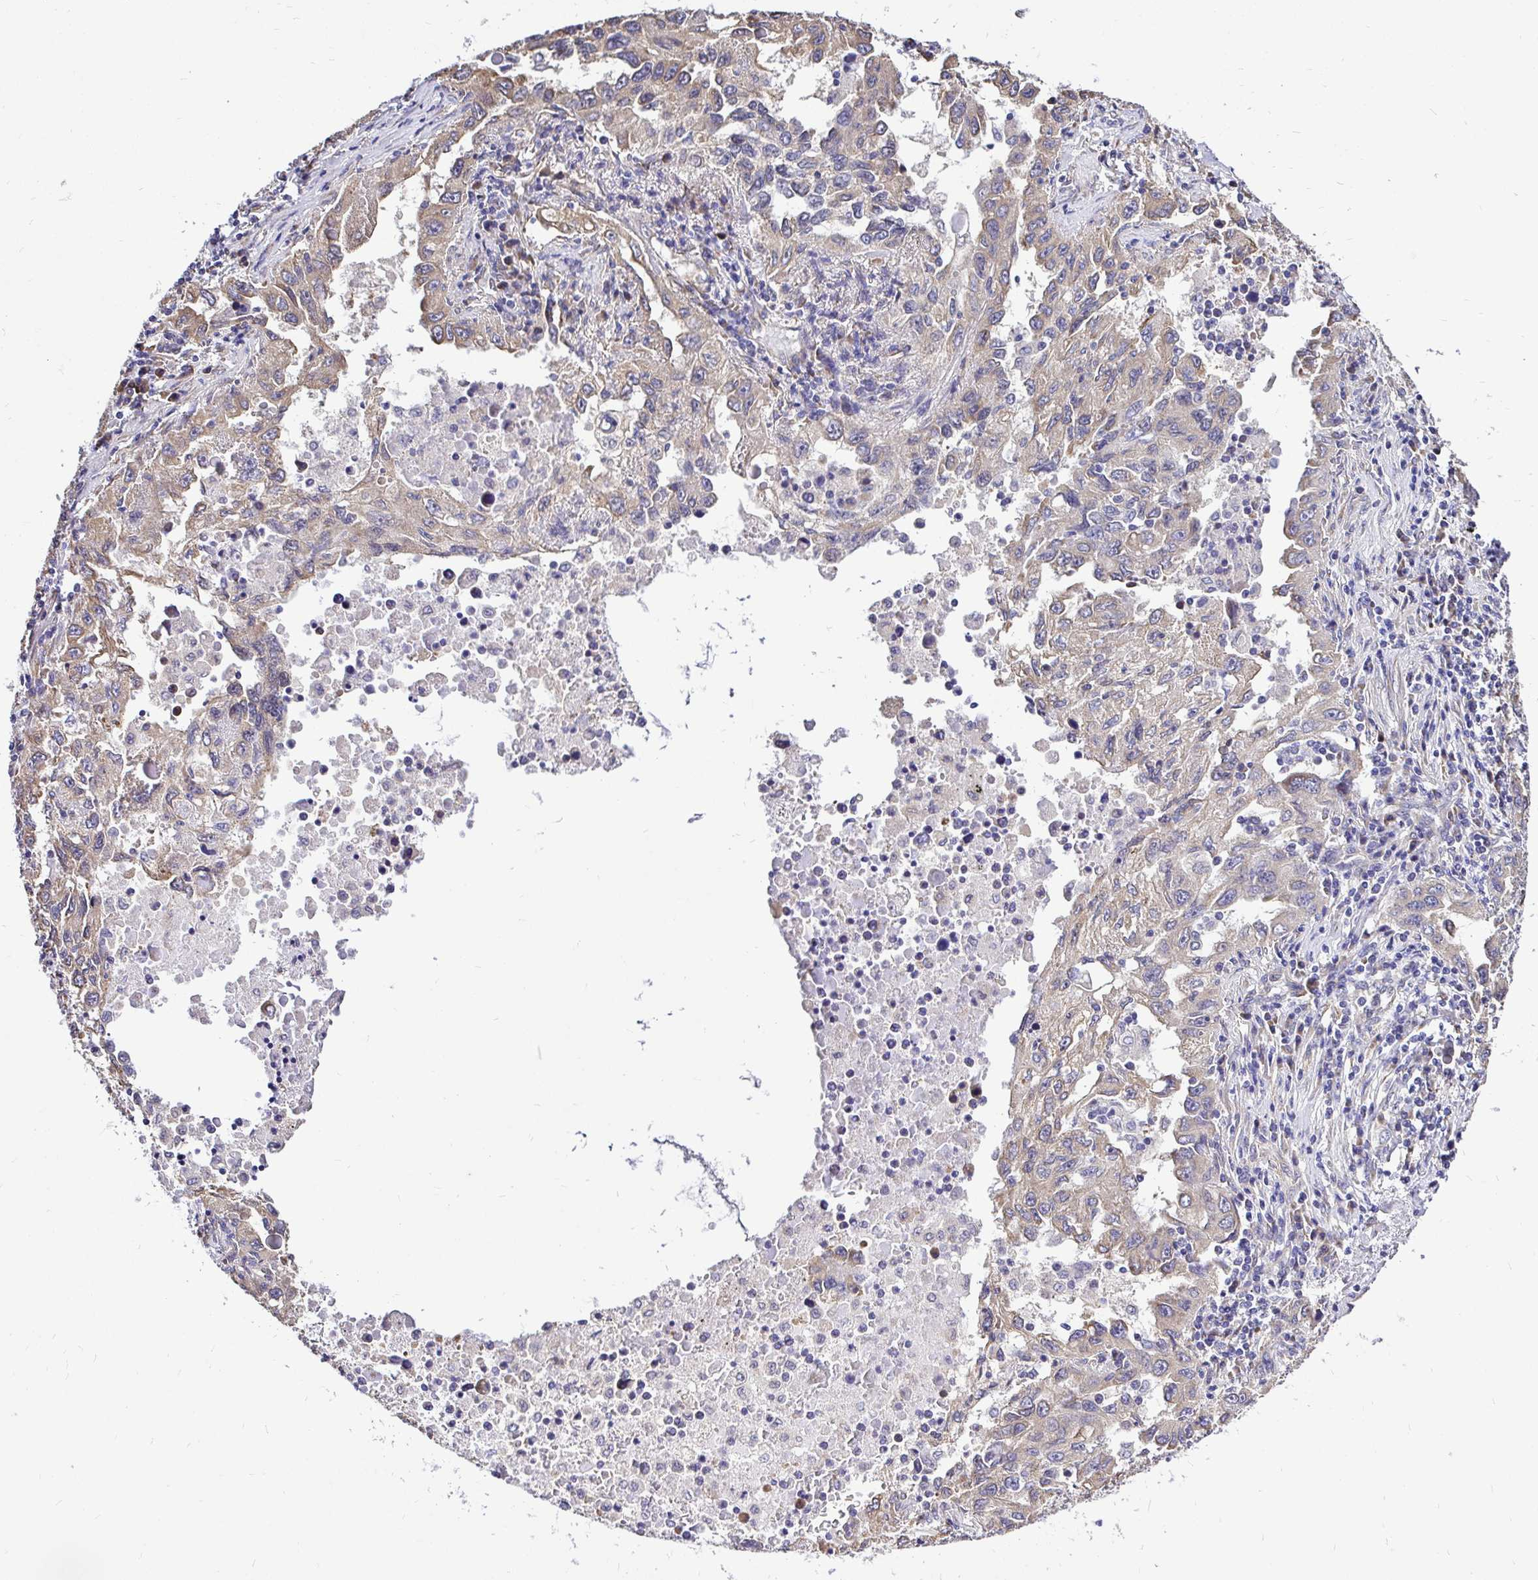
{"staining": {"intensity": "weak", "quantity": "<25%", "location": "cytoplasmic/membranous"}, "tissue": "lung cancer", "cell_type": "Tumor cells", "image_type": "cancer", "snomed": [{"axis": "morphology", "description": "Adenocarcinoma, NOS"}, {"axis": "topography", "description": "Lung"}], "caption": "A photomicrograph of human adenocarcinoma (lung) is negative for staining in tumor cells. (DAB immunohistochemistry (IHC), high magnification).", "gene": "CCDC122", "patient": {"sex": "female", "age": 73}}